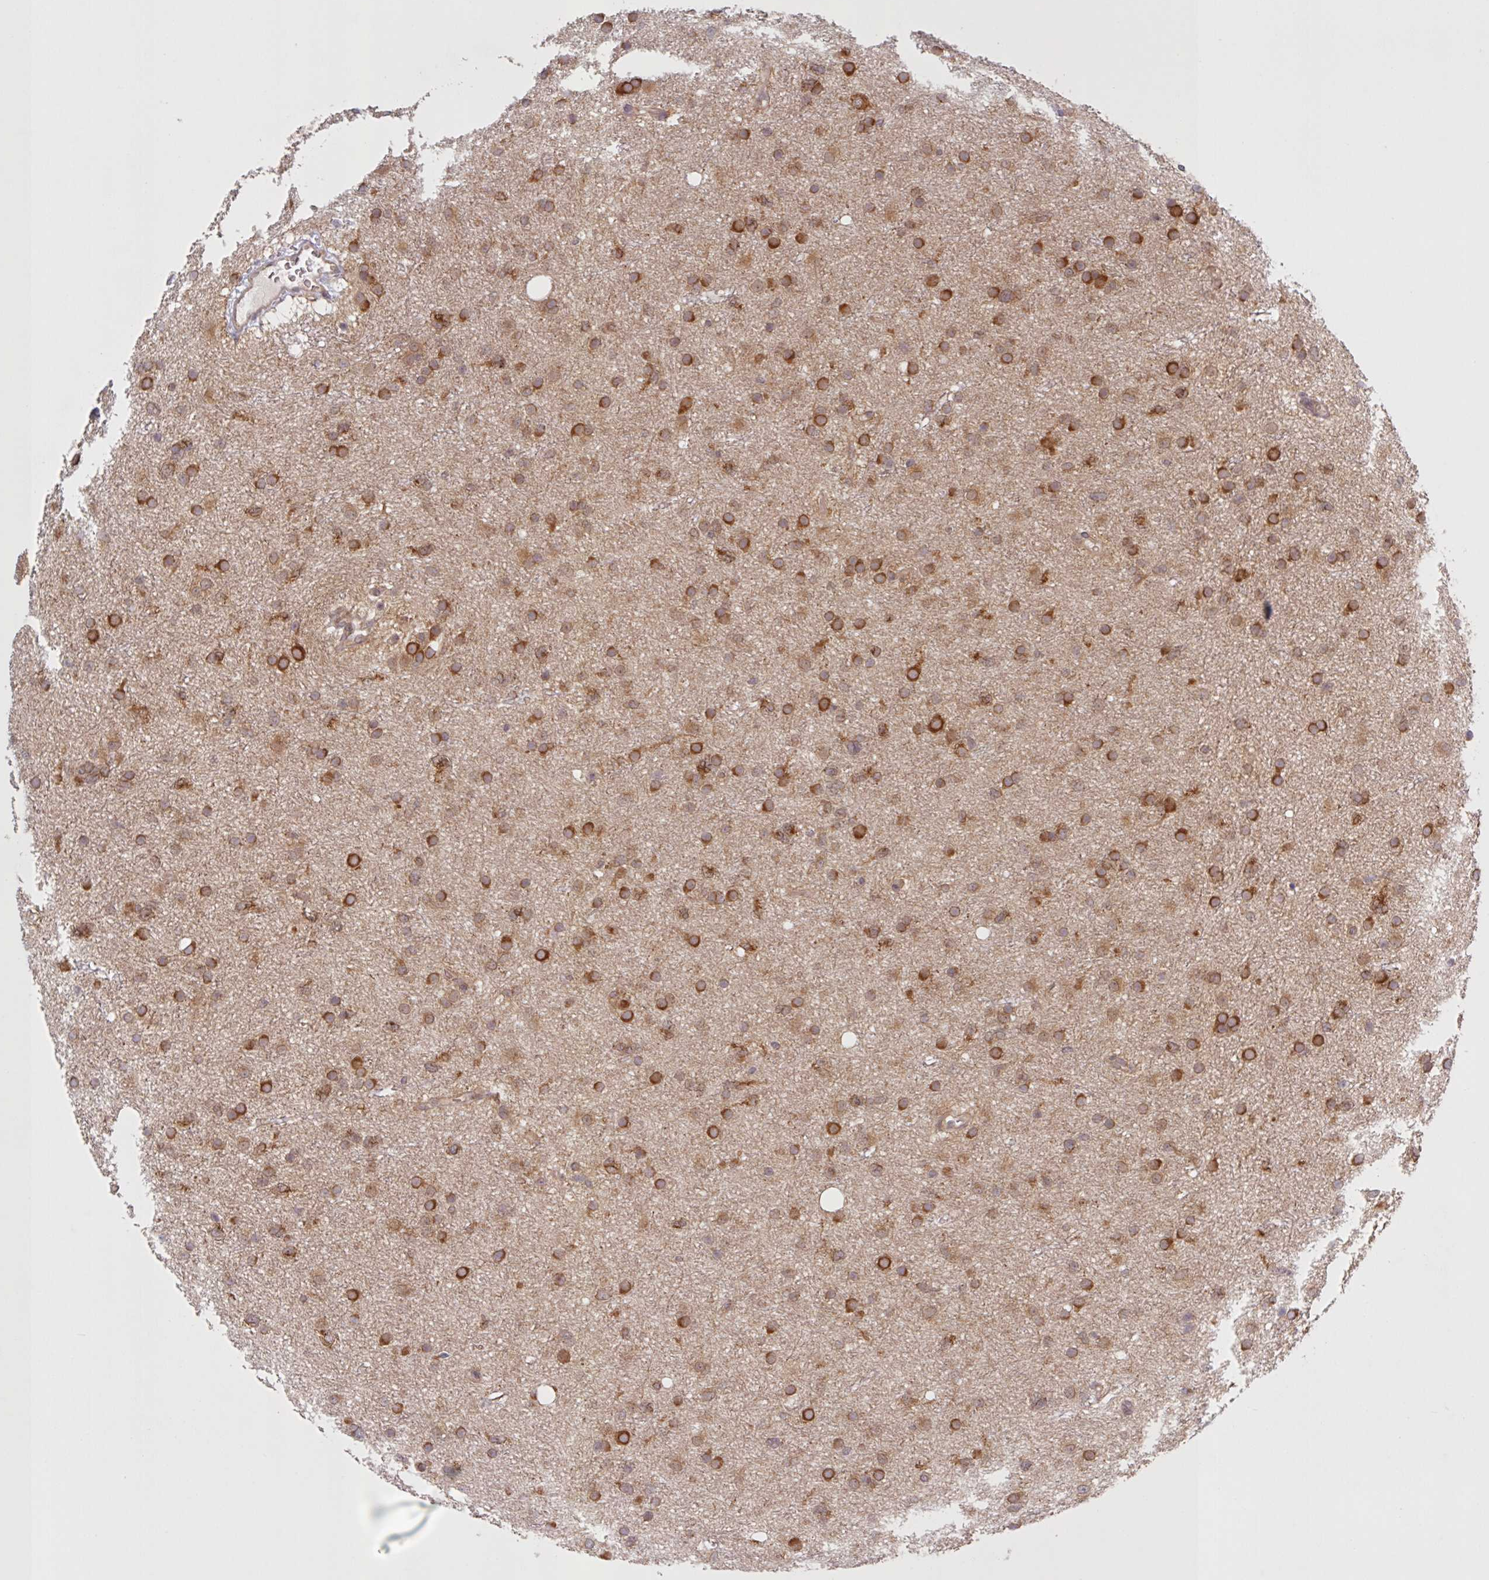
{"staining": {"intensity": "strong", "quantity": "25%-75%", "location": "cytoplasmic/membranous"}, "tissue": "glioma", "cell_type": "Tumor cells", "image_type": "cancer", "snomed": [{"axis": "morphology", "description": "Glioma, malignant, Low grade"}, {"axis": "topography", "description": "Cerebral cortex"}], "caption": "A micrograph showing strong cytoplasmic/membranous positivity in approximately 25%-75% of tumor cells in malignant low-grade glioma, as visualized by brown immunohistochemical staining.", "gene": "CAMLG", "patient": {"sex": "female", "age": 39}}